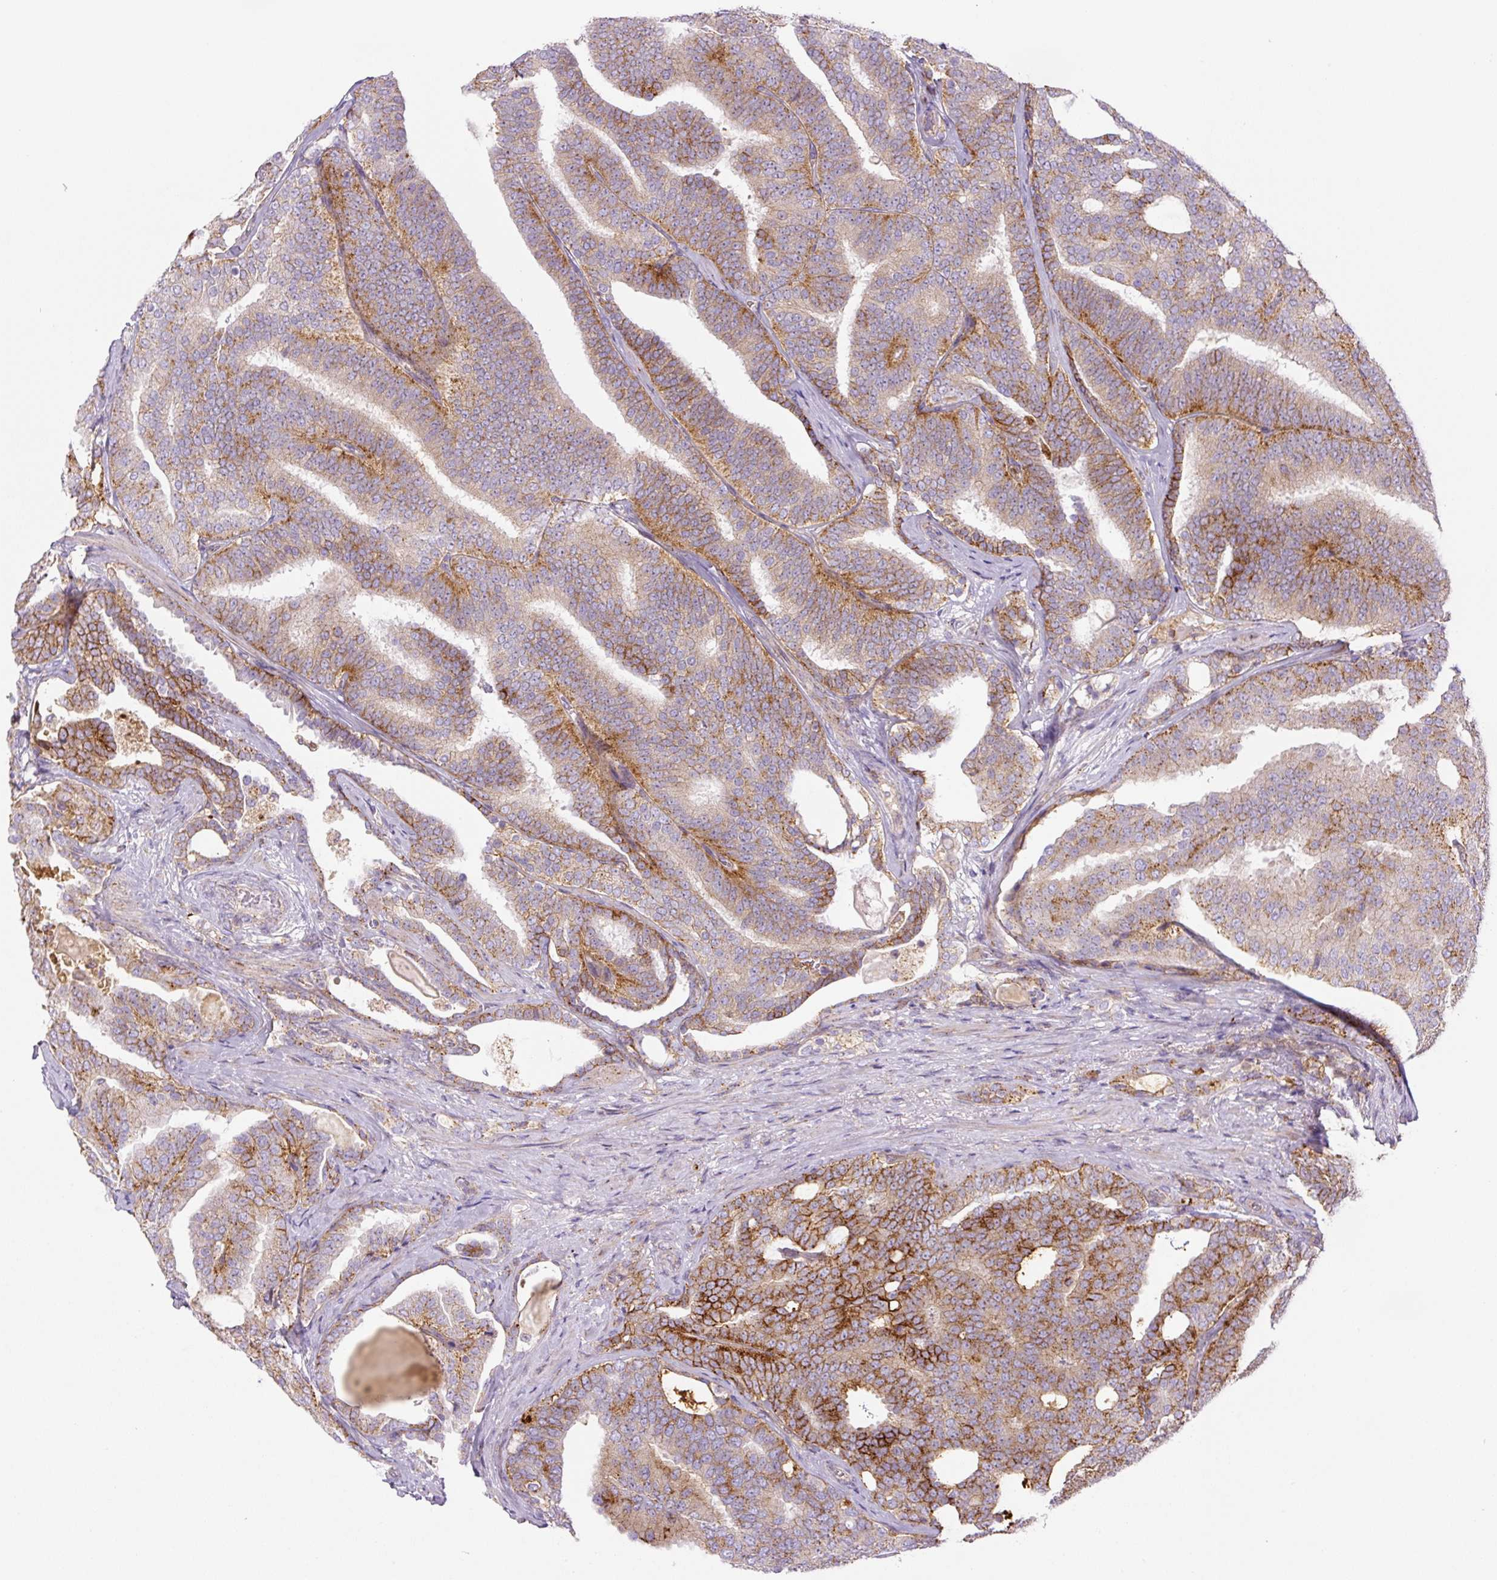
{"staining": {"intensity": "moderate", "quantity": "25%-75%", "location": "cytoplasmic/membranous"}, "tissue": "prostate cancer", "cell_type": "Tumor cells", "image_type": "cancer", "snomed": [{"axis": "morphology", "description": "Adenocarcinoma, High grade"}, {"axis": "topography", "description": "Prostate"}], "caption": "This is a photomicrograph of IHC staining of adenocarcinoma (high-grade) (prostate), which shows moderate positivity in the cytoplasmic/membranous of tumor cells.", "gene": "ZSWIM7", "patient": {"sex": "male", "age": 65}}